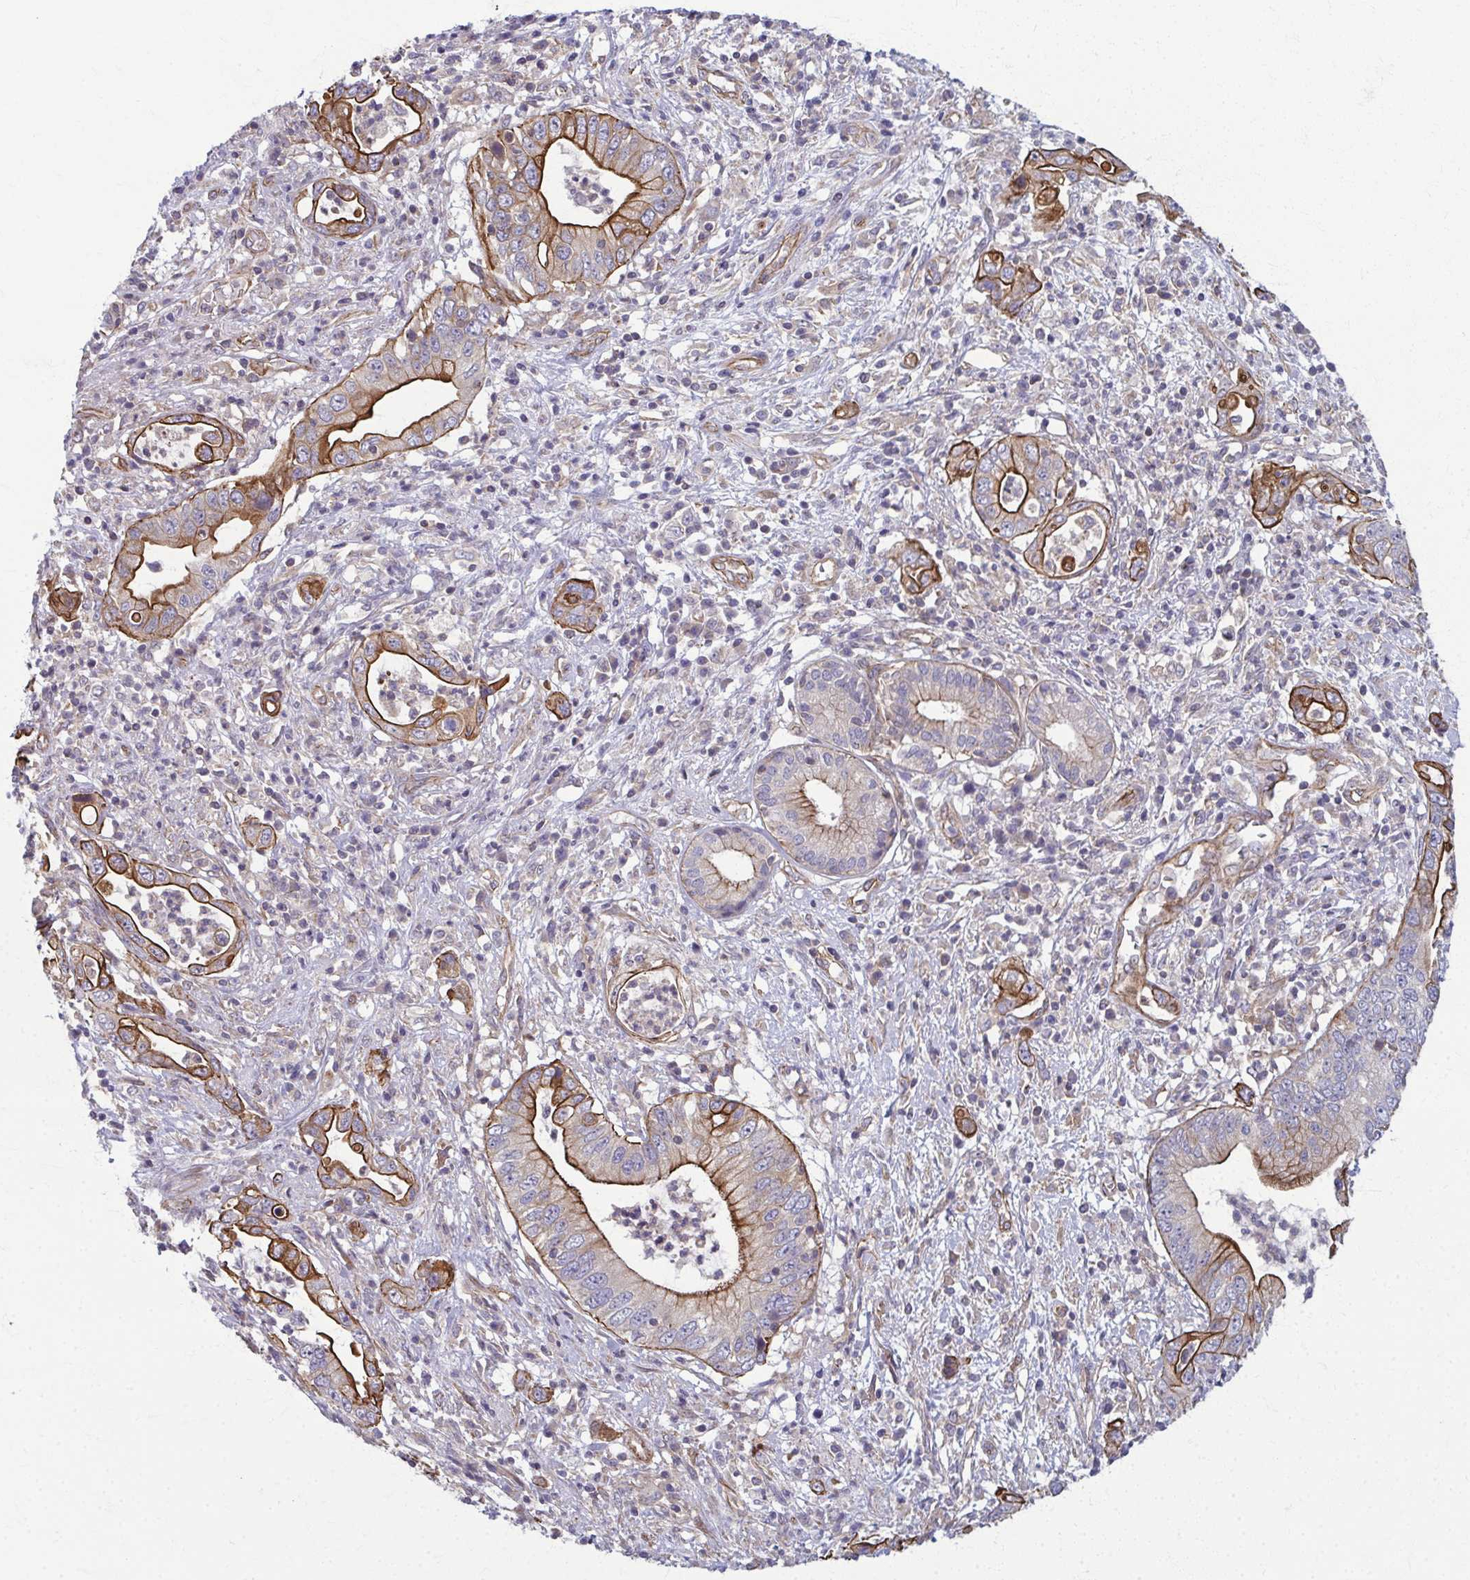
{"staining": {"intensity": "strong", "quantity": "25%-75%", "location": "cytoplasmic/membranous"}, "tissue": "pancreatic cancer", "cell_type": "Tumor cells", "image_type": "cancer", "snomed": [{"axis": "morphology", "description": "Adenocarcinoma, NOS"}, {"axis": "topography", "description": "Pancreas"}], "caption": "An immunohistochemistry (IHC) image of tumor tissue is shown. Protein staining in brown labels strong cytoplasmic/membranous positivity in adenocarcinoma (pancreatic) within tumor cells.", "gene": "EID2B", "patient": {"sex": "female", "age": 72}}